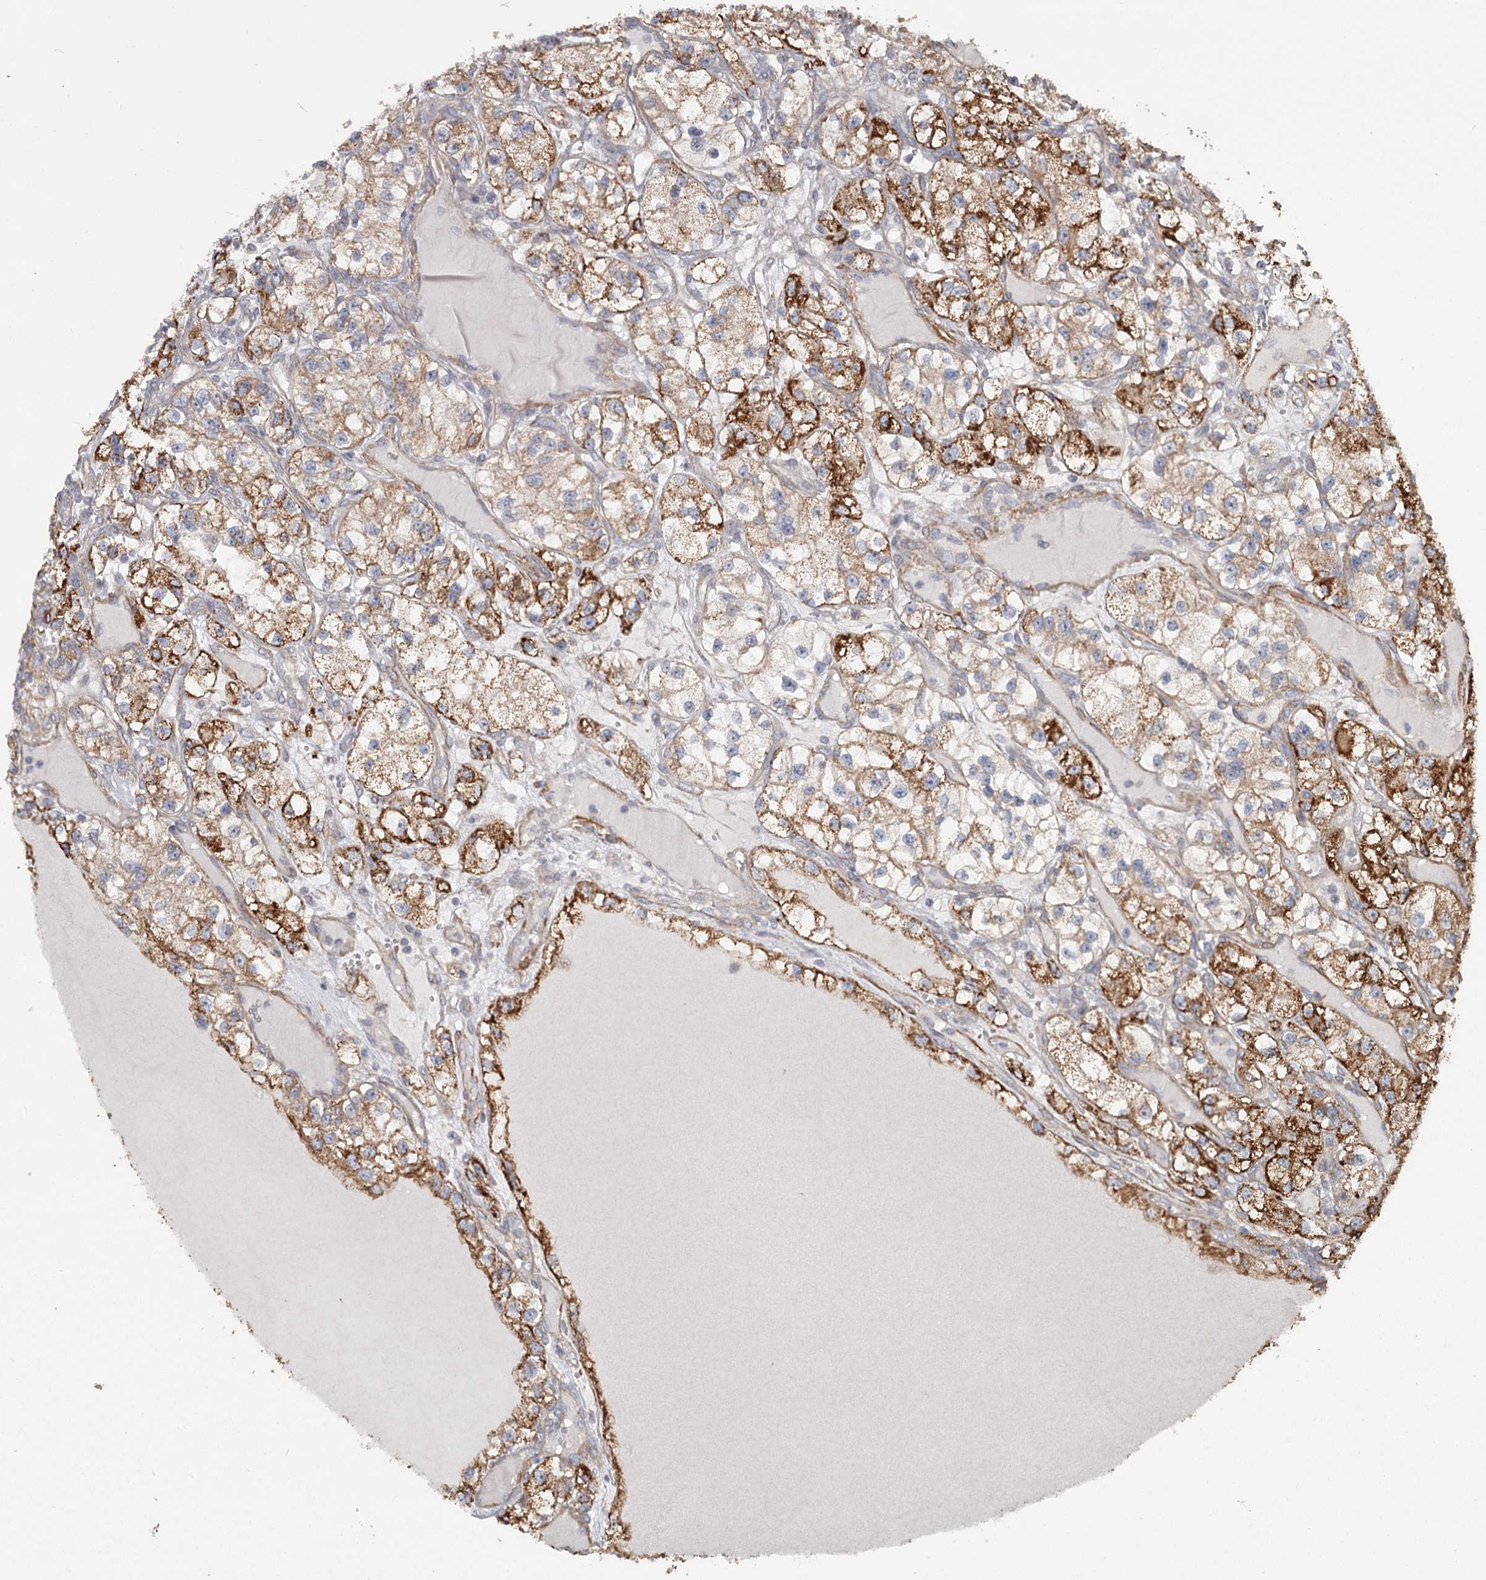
{"staining": {"intensity": "strong", "quantity": "25%-75%", "location": "cytoplasmic/membranous"}, "tissue": "renal cancer", "cell_type": "Tumor cells", "image_type": "cancer", "snomed": [{"axis": "morphology", "description": "Adenocarcinoma, NOS"}, {"axis": "topography", "description": "Kidney"}], "caption": "About 25%-75% of tumor cells in renal adenocarcinoma reveal strong cytoplasmic/membranous protein positivity as visualized by brown immunohistochemical staining.", "gene": "DHRS9", "patient": {"sex": "female", "age": 57}}